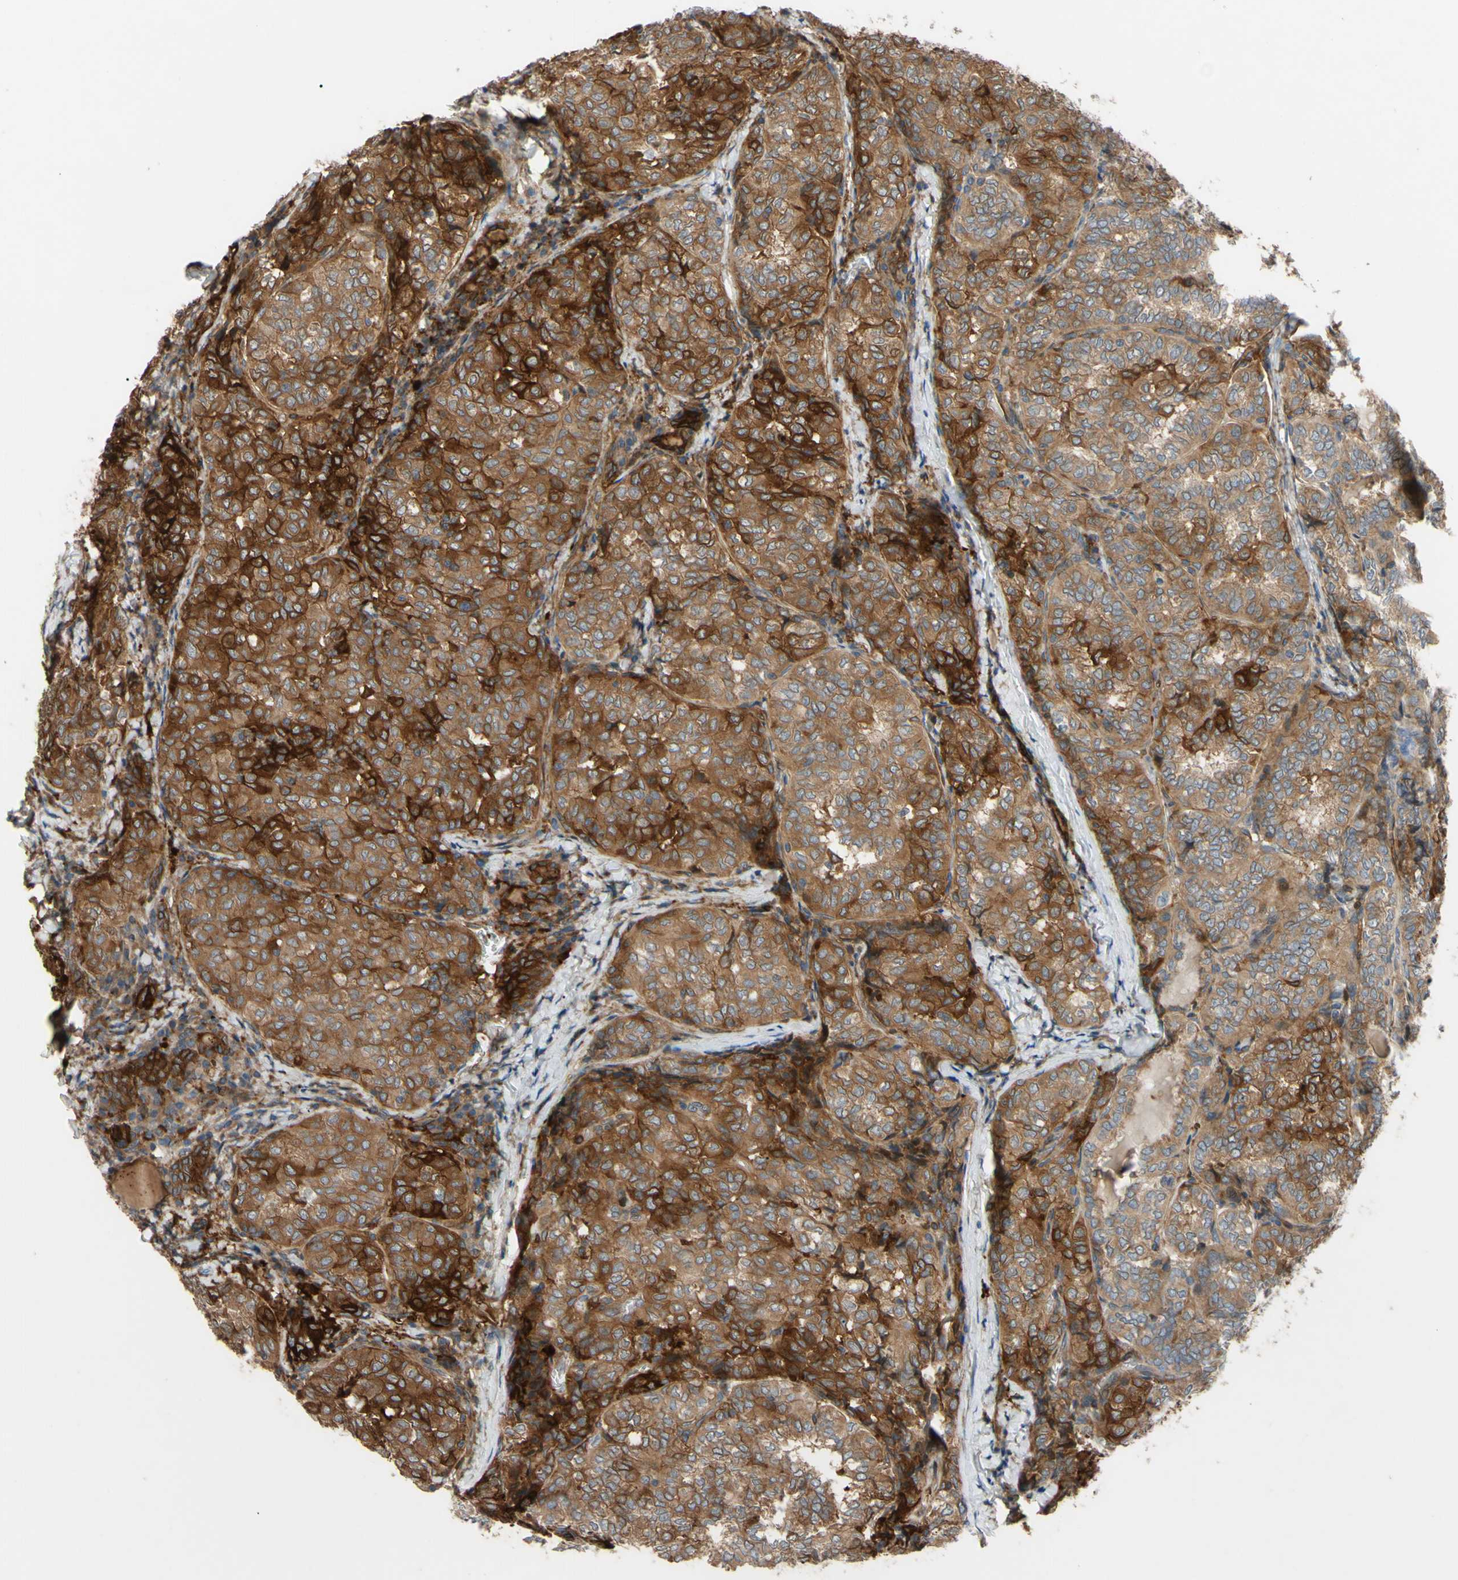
{"staining": {"intensity": "strong", "quantity": ">75%", "location": "cytoplasmic/membranous"}, "tissue": "thyroid cancer", "cell_type": "Tumor cells", "image_type": "cancer", "snomed": [{"axis": "morphology", "description": "Normal tissue, NOS"}, {"axis": "morphology", "description": "Papillary adenocarcinoma, NOS"}, {"axis": "topography", "description": "Thyroid gland"}], "caption": "Papillary adenocarcinoma (thyroid) was stained to show a protein in brown. There is high levels of strong cytoplasmic/membranous positivity in about >75% of tumor cells. (DAB (3,3'-diaminobenzidine) = brown stain, brightfield microscopy at high magnification).", "gene": "SPTLC1", "patient": {"sex": "female", "age": 30}}